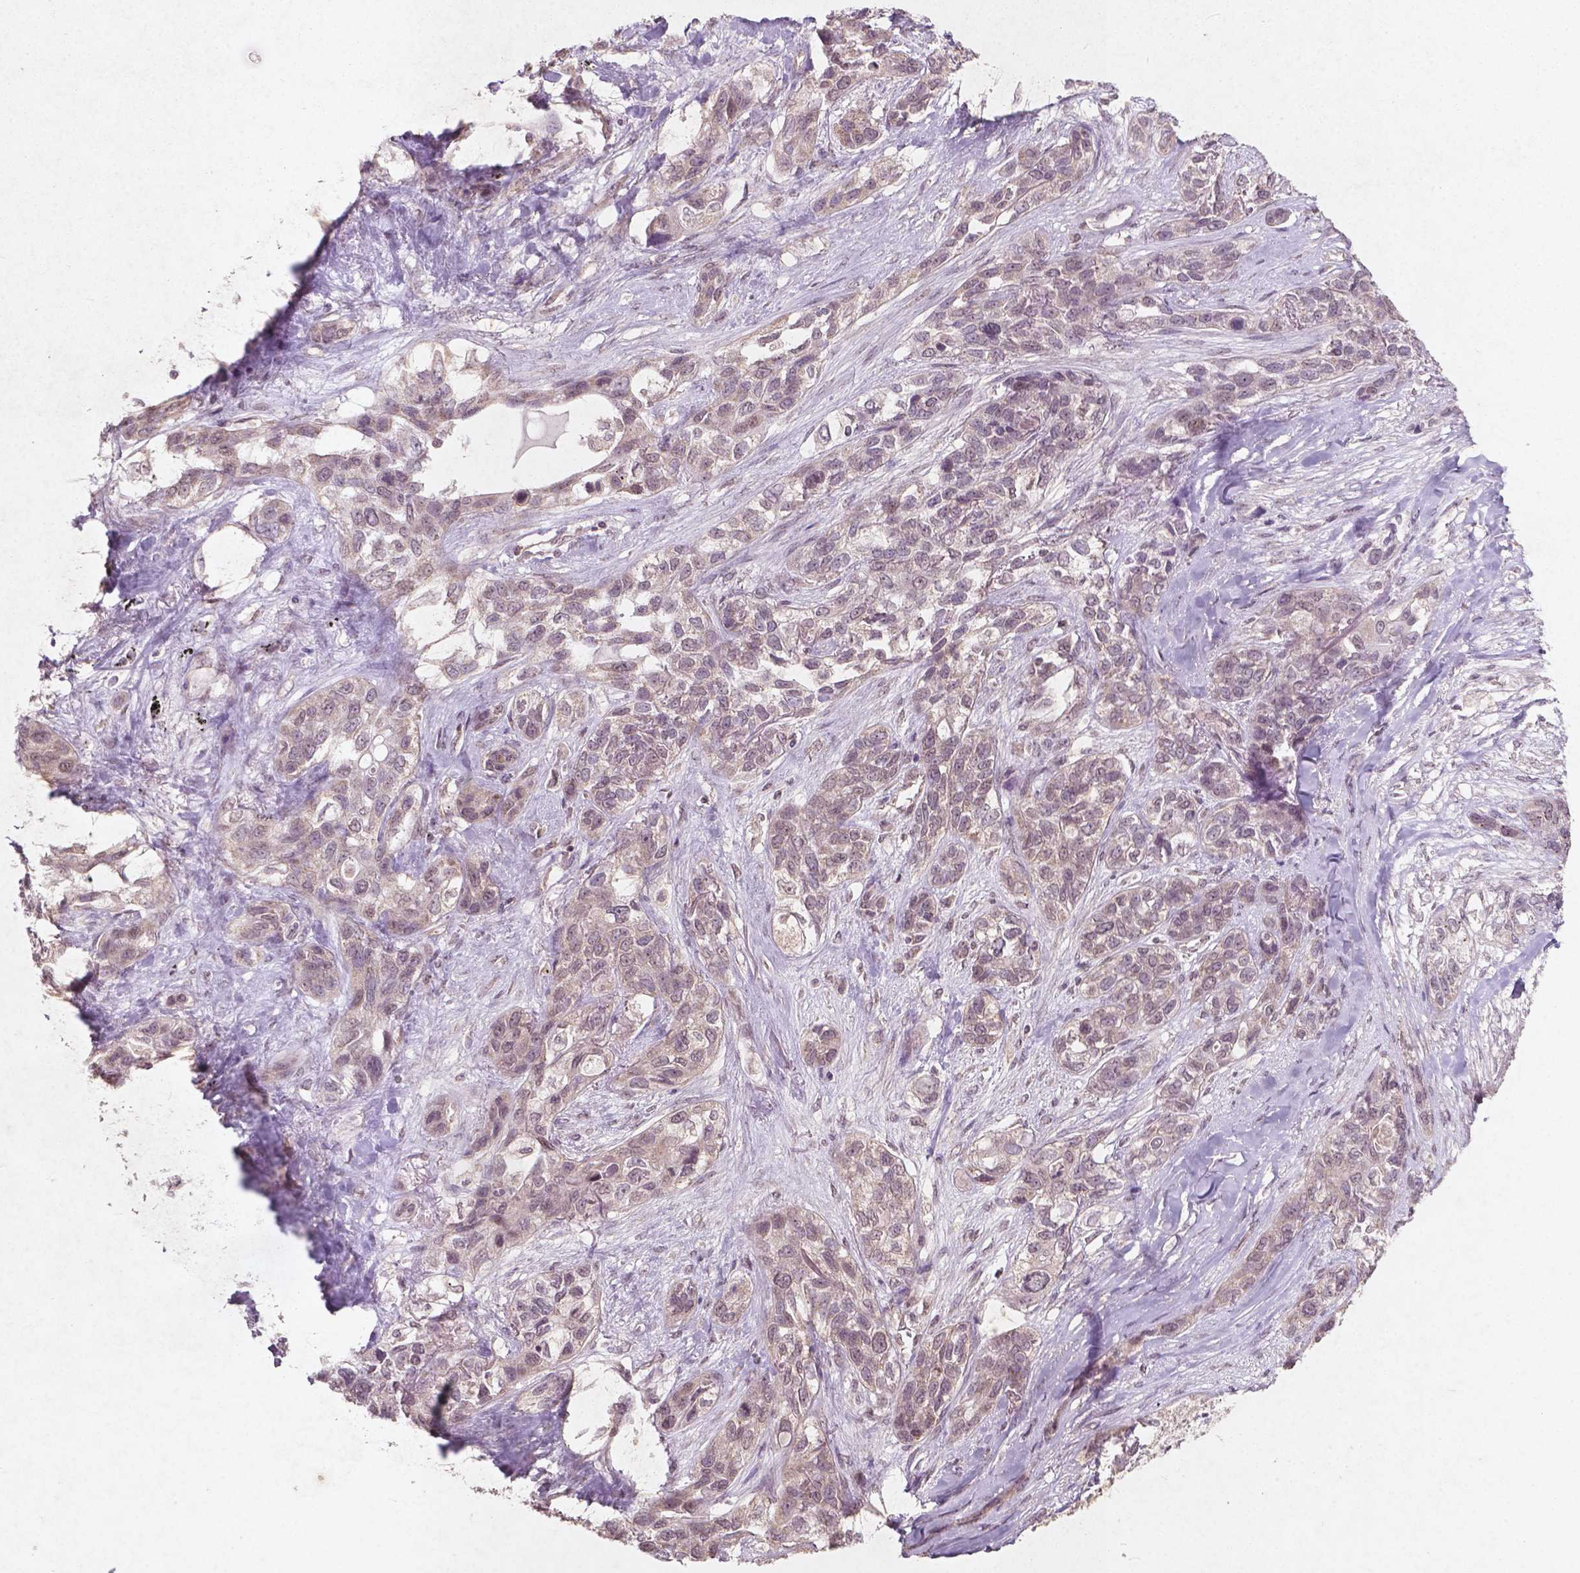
{"staining": {"intensity": "negative", "quantity": "none", "location": "none"}, "tissue": "lung cancer", "cell_type": "Tumor cells", "image_type": "cancer", "snomed": [{"axis": "morphology", "description": "Squamous cell carcinoma, NOS"}, {"axis": "topography", "description": "Lung"}], "caption": "High power microscopy image of an IHC image of lung cancer, revealing no significant expression in tumor cells.", "gene": "SMAD2", "patient": {"sex": "female", "age": 70}}